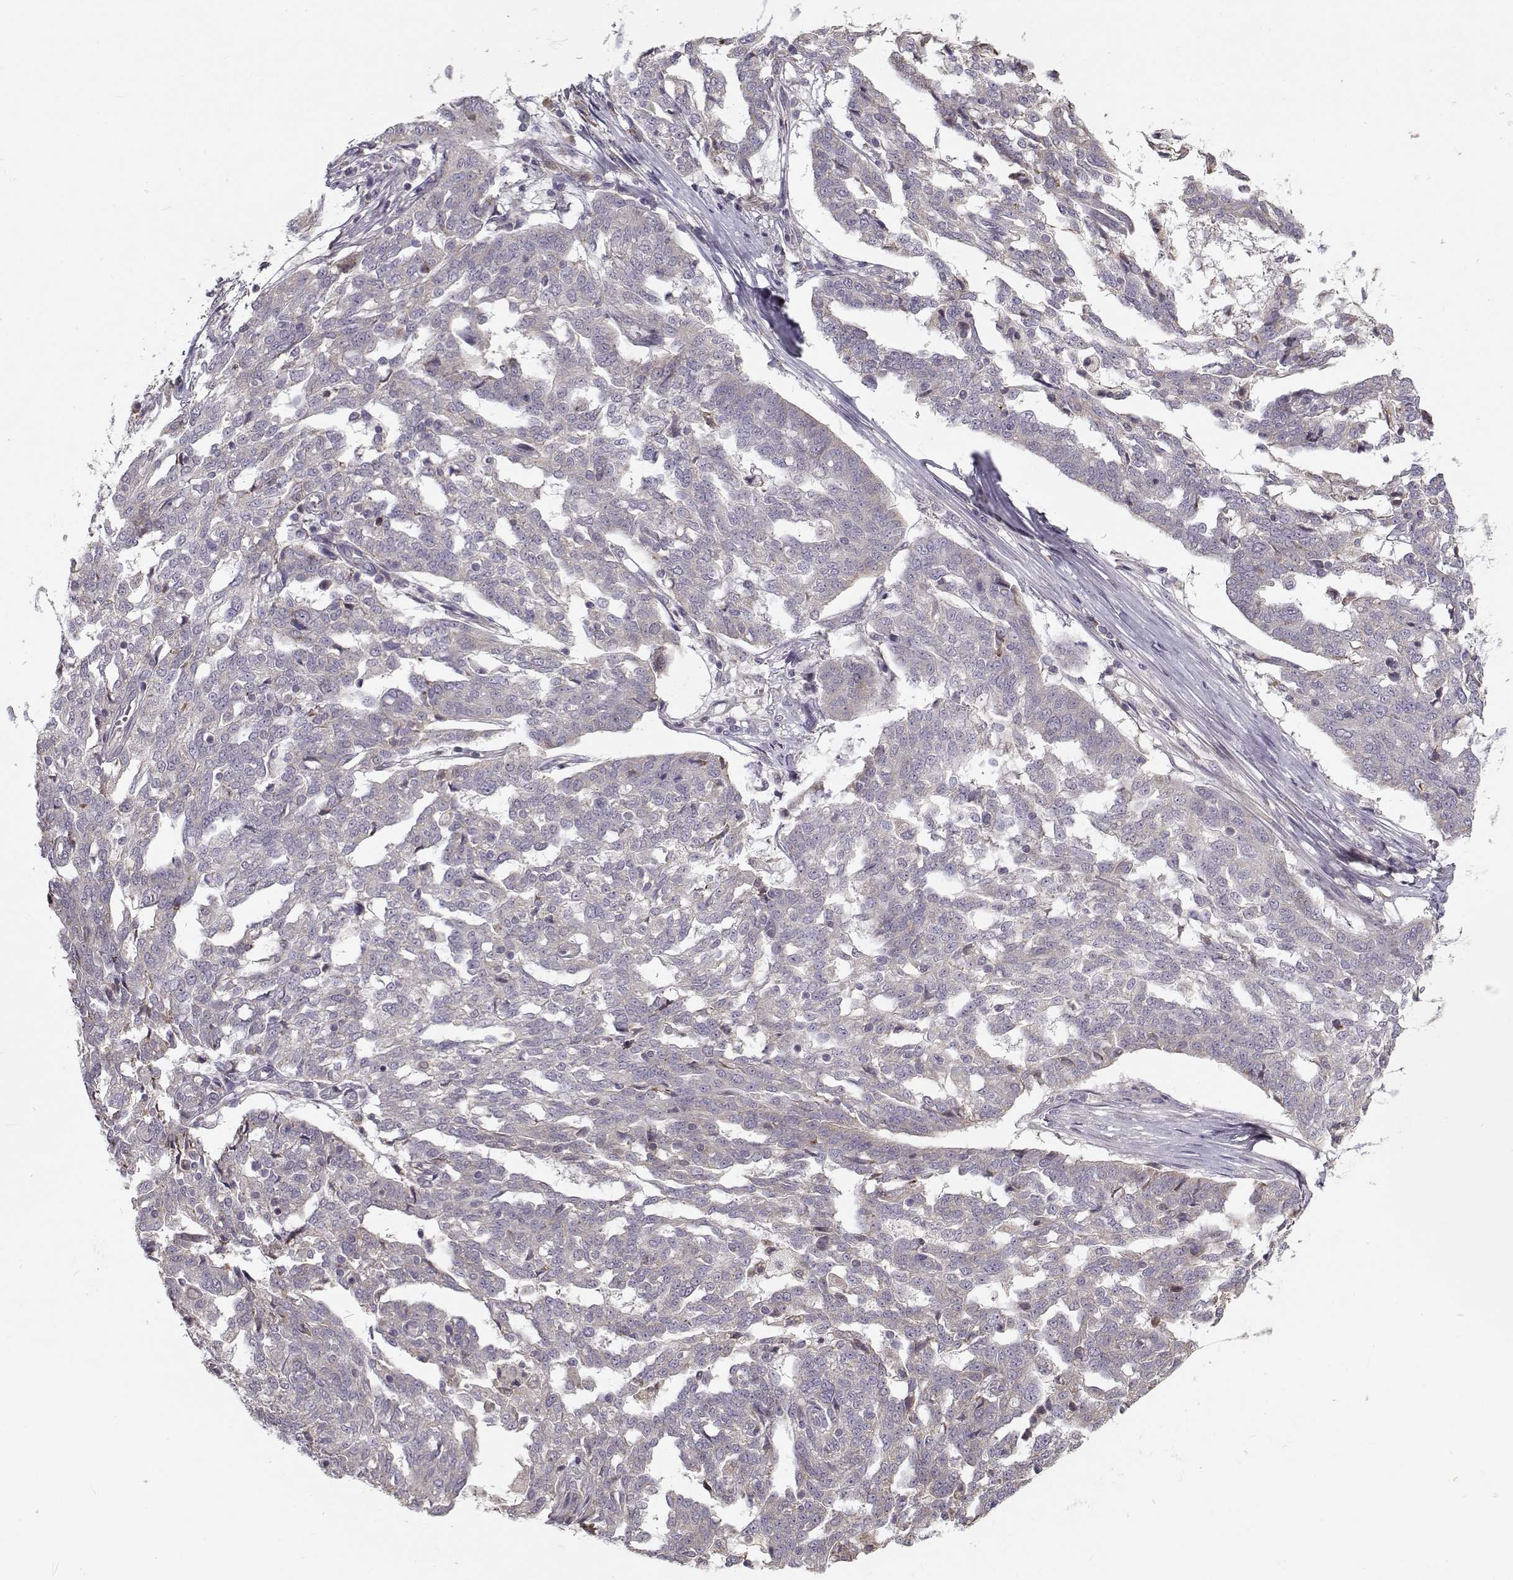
{"staining": {"intensity": "negative", "quantity": "none", "location": "none"}, "tissue": "ovarian cancer", "cell_type": "Tumor cells", "image_type": "cancer", "snomed": [{"axis": "morphology", "description": "Cystadenocarcinoma, serous, NOS"}, {"axis": "topography", "description": "Ovary"}], "caption": "This is a histopathology image of immunohistochemistry (IHC) staining of serous cystadenocarcinoma (ovarian), which shows no expression in tumor cells. Brightfield microscopy of IHC stained with DAB (3,3'-diaminobenzidine) (brown) and hematoxylin (blue), captured at high magnification.", "gene": "ENTPD8", "patient": {"sex": "female", "age": 67}}